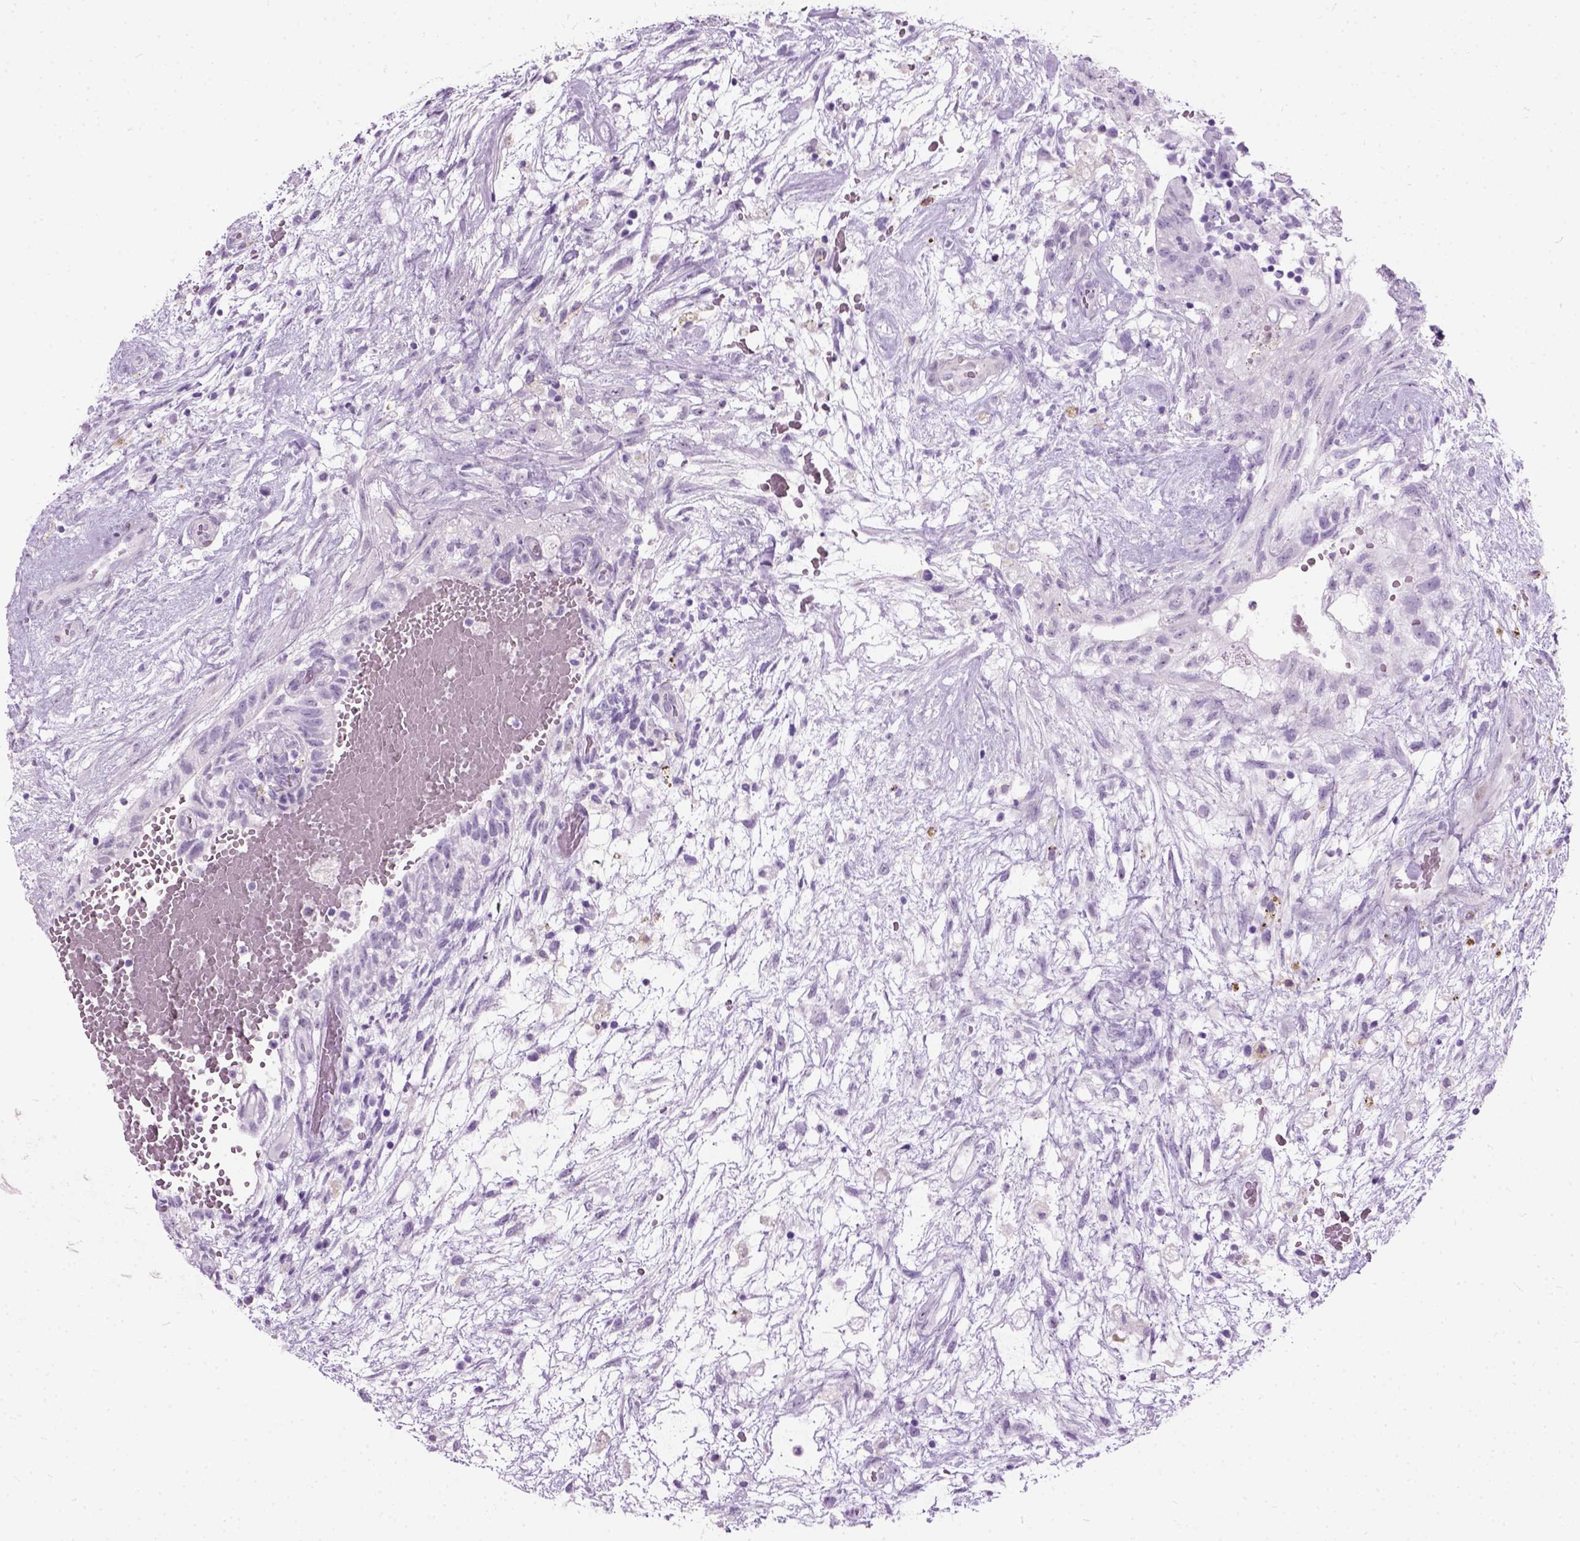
{"staining": {"intensity": "negative", "quantity": "none", "location": "none"}, "tissue": "testis cancer", "cell_type": "Tumor cells", "image_type": "cancer", "snomed": [{"axis": "morphology", "description": "Normal tissue, NOS"}, {"axis": "morphology", "description": "Carcinoma, Embryonal, NOS"}, {"axis": "topography", "description": "Testis"}], "caption": "Human testis cancer stained for a protein using immunohistochemistry (IHC) displays no positivity in tumor cells.", "gene": "AXDND1", "patient": {"sex": "male", "age": 32}}